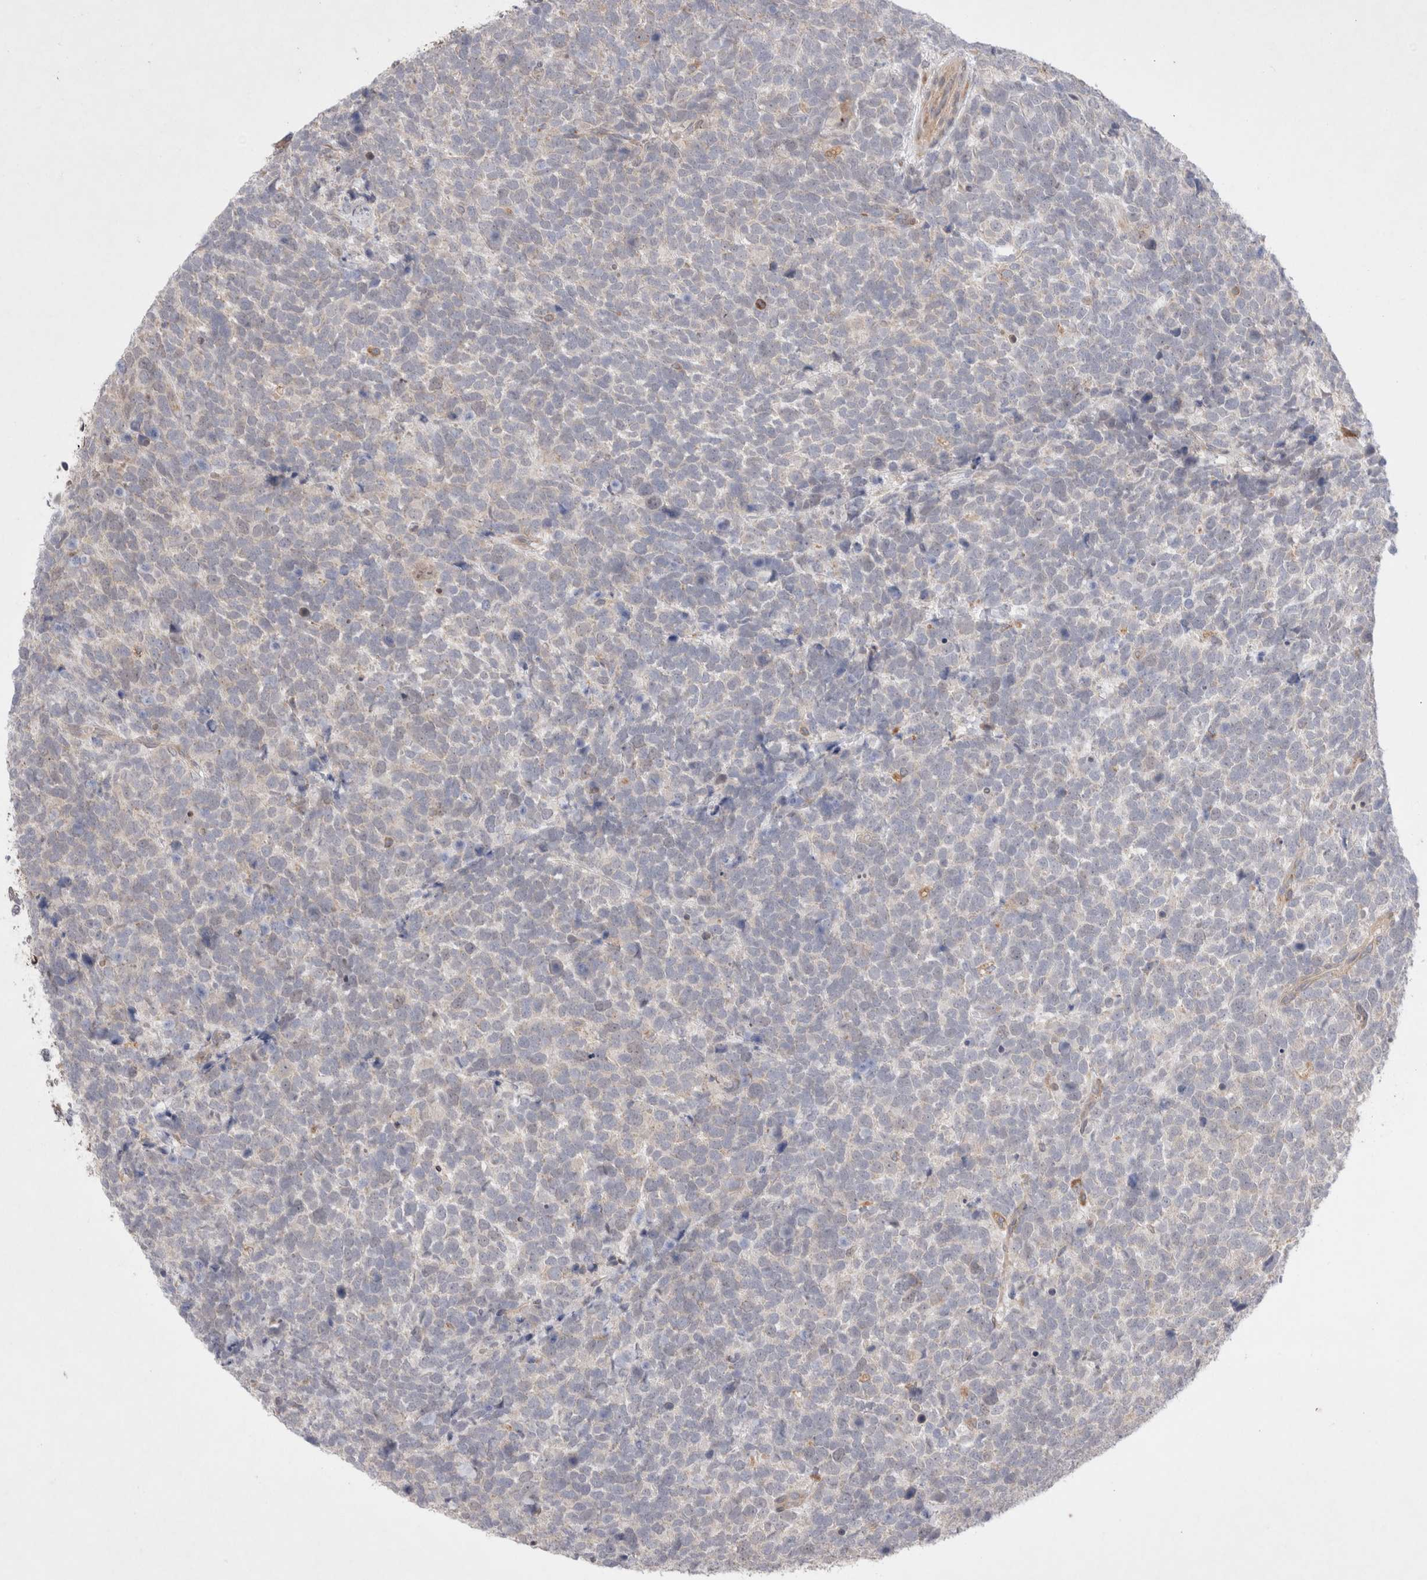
{"staining": {"intensity": "negative", "quantity": "none", "location": "none"}, "tissue": "urothelial cancer", "cell_type": "Tumor cells", "image_type": "cancer", "snomed": [{"axis": "morphology", "description": "Urothelial carcinoma, High grade"}, {"axis": "topography", "description": "Urinary bladder"}], "caption": "Immunohistochemistry image of human high-grade urothelial carcinoma stained for a protein (brown), which demonstrates no staining in tumor cells.", "gene": "NPC1", "patient": {"sex": "female", "age": 82}}